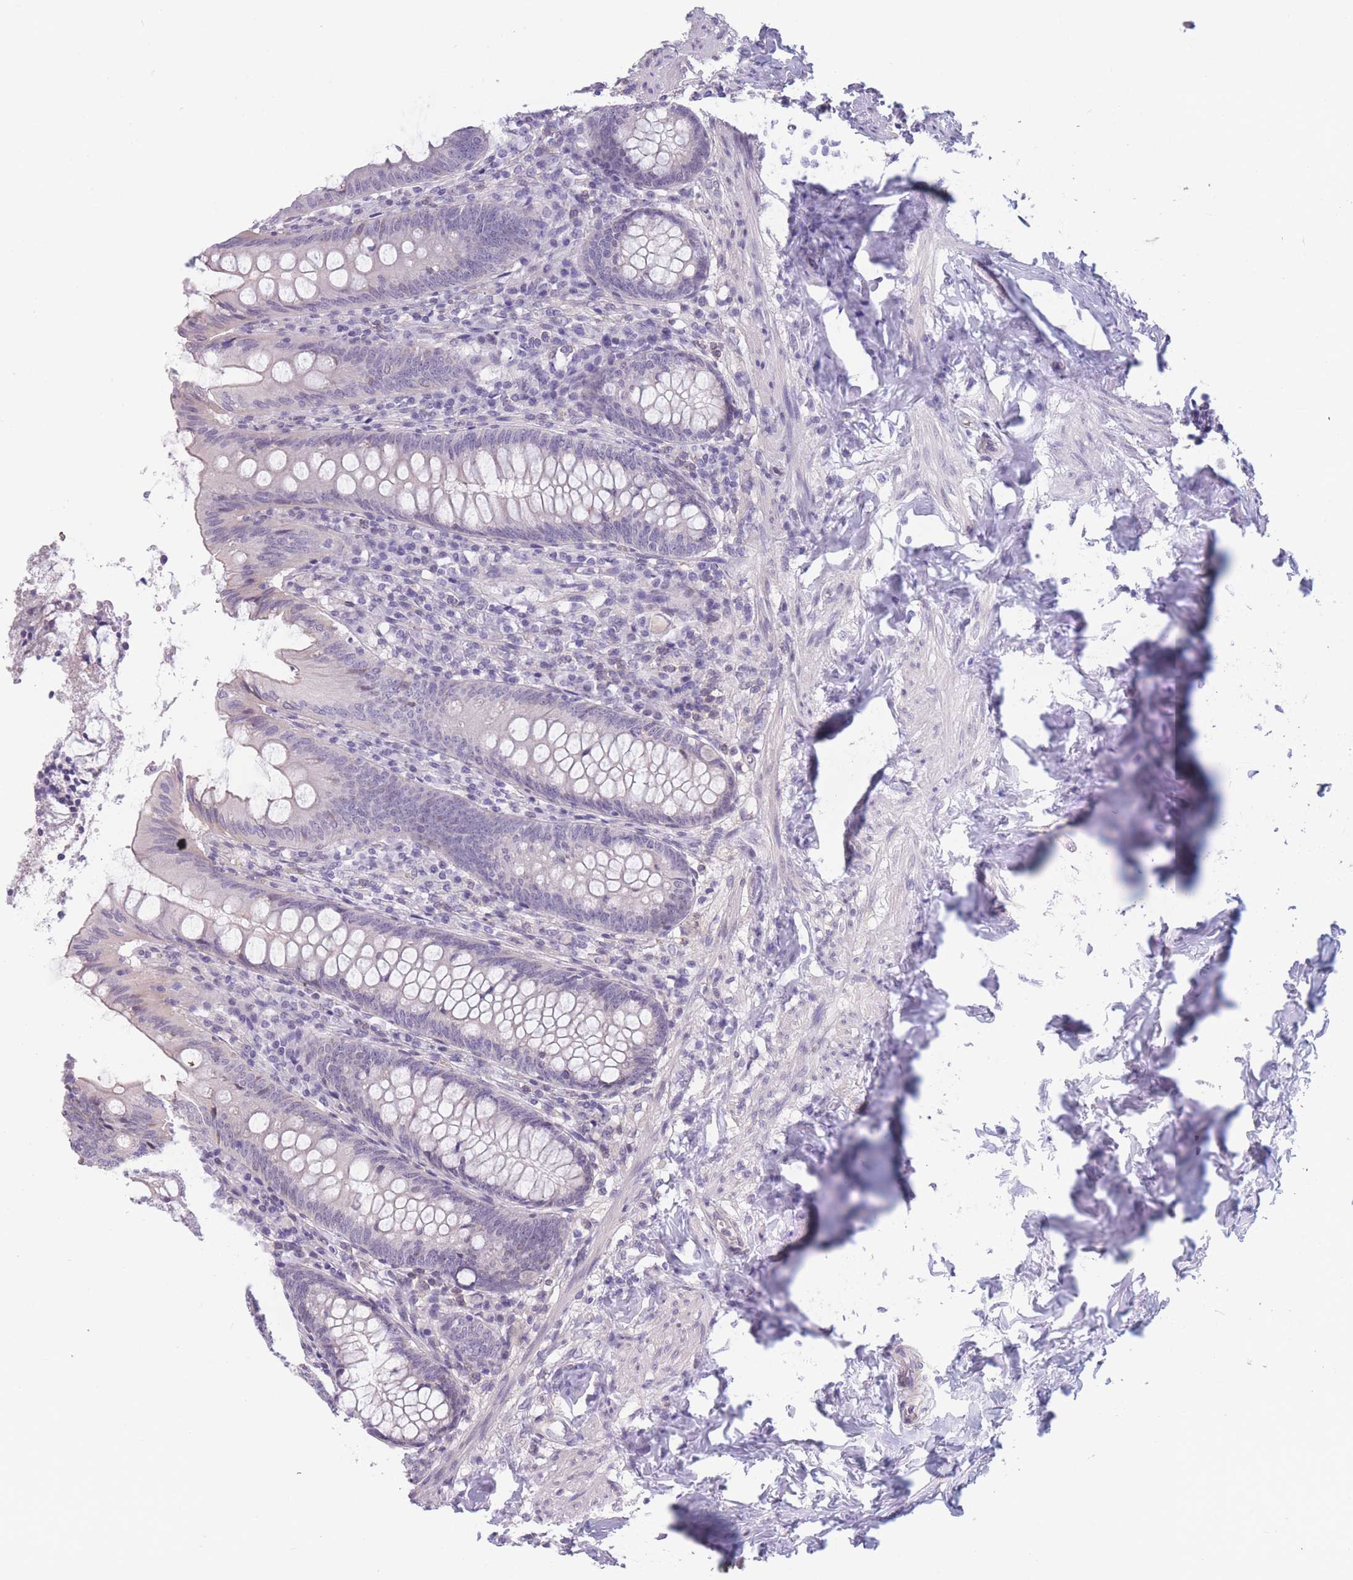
{"staining": {"intensity": "negative", "quantity": "none", "location": "none"}, "tissue": "appendix", "cell_type": "Glandular cells", "image_type": "normal", "snomed": [{"axis": "morphology", "description": "Normal tissue, NOS"}, {"axis": "topography", "description": "Appendix"}], "caption": "This is an immunohistochemistry photomicrograph of benign appendix. There is no positivity in glandular cells.", "gene": "PODXL", "patient": {"sex": "female", "age": 54}}